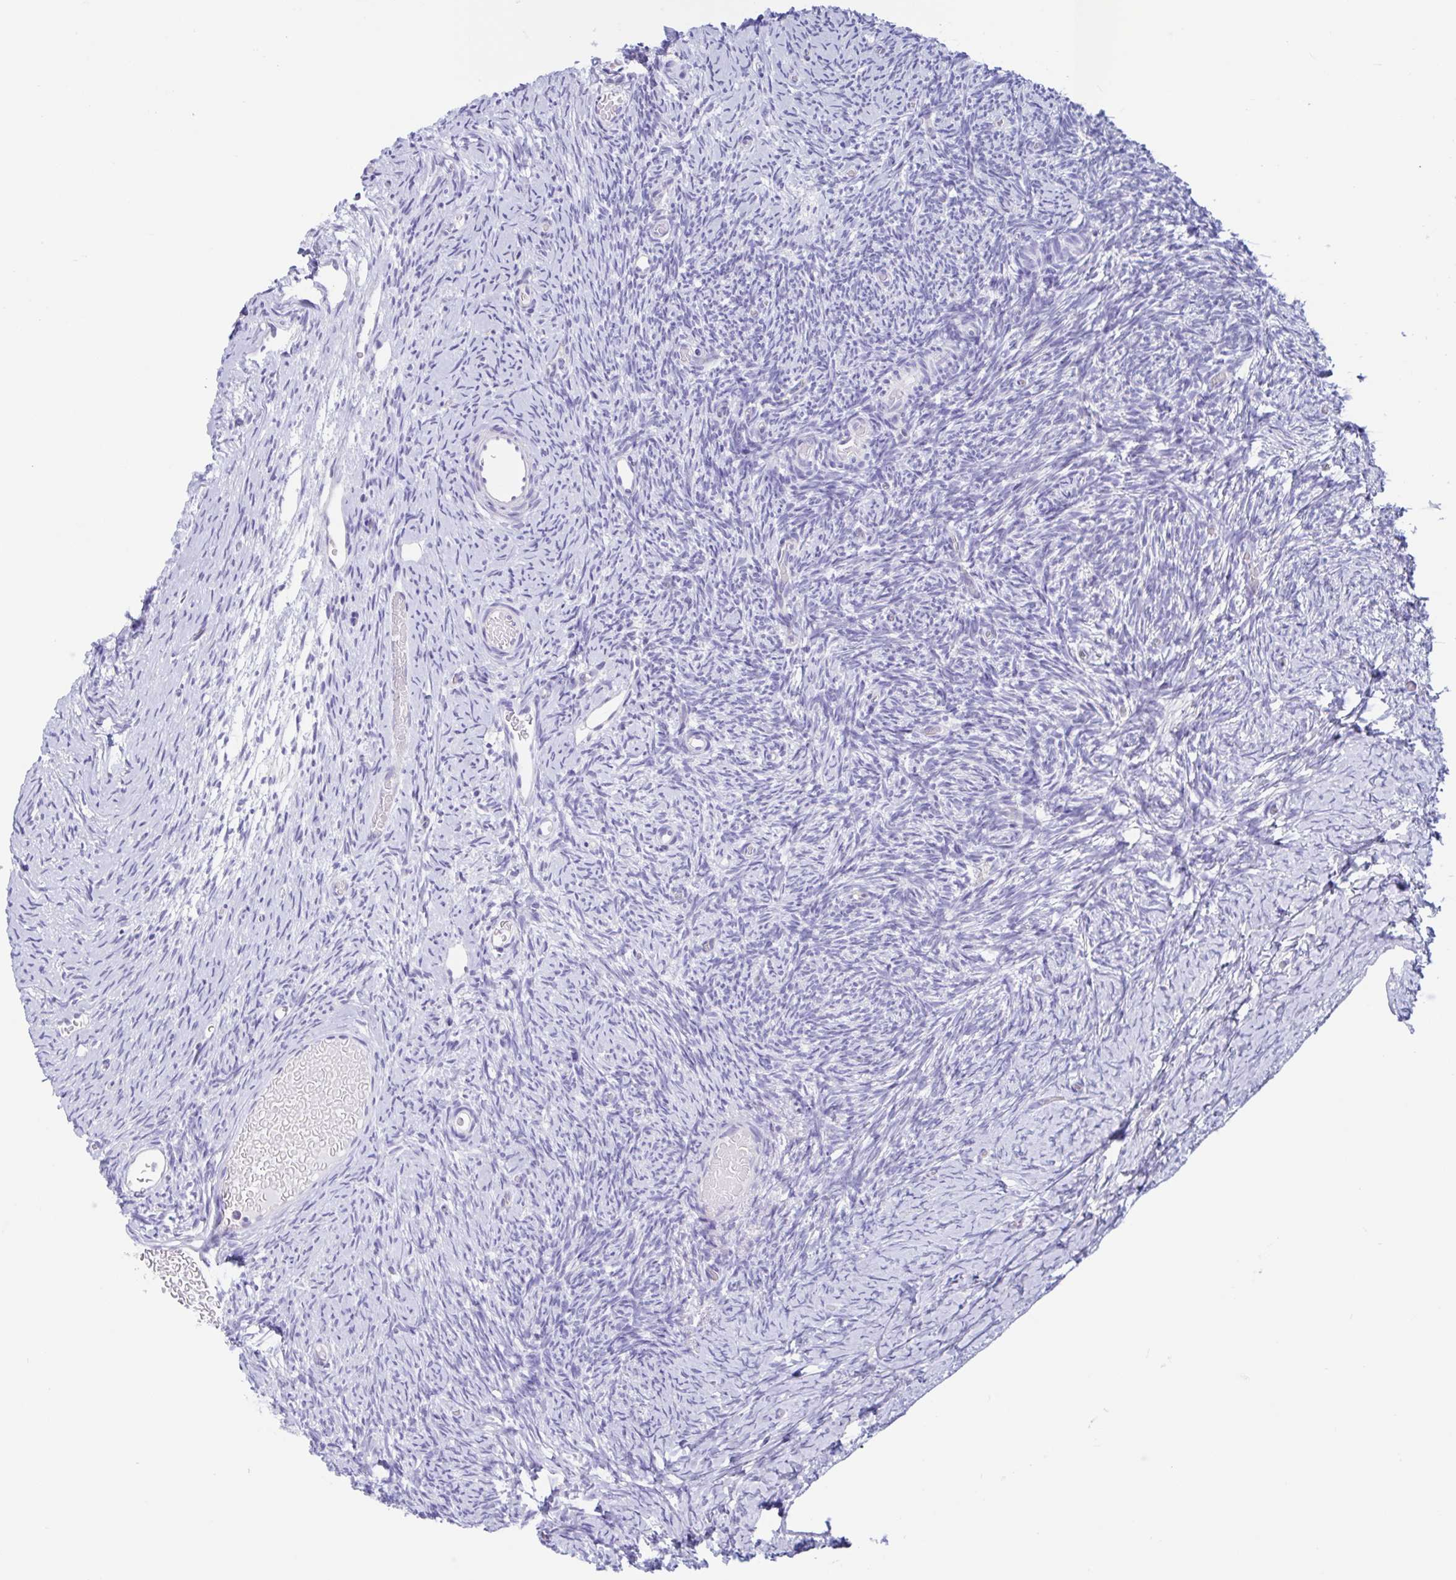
{"staining": {"intensity": "negative", "quantity": "none", "location": "none"}, "tissue": "ovary", "cell_type": "Follicle cells", "image_type": "normal", "snomed": [{"axis": "morphology", "description": "Normal tissue, NOS"}, {"axis": "topography", "description": "Ovary"}], "caption": "The micrograph shows no staining of follicle cells in benign ovary. (DAB (3,3'-diaminobenzidine) IHC with hematoxylin counter stain).", "gene": "OR6N2", "patient": {"sex": "female", "age": 39}}